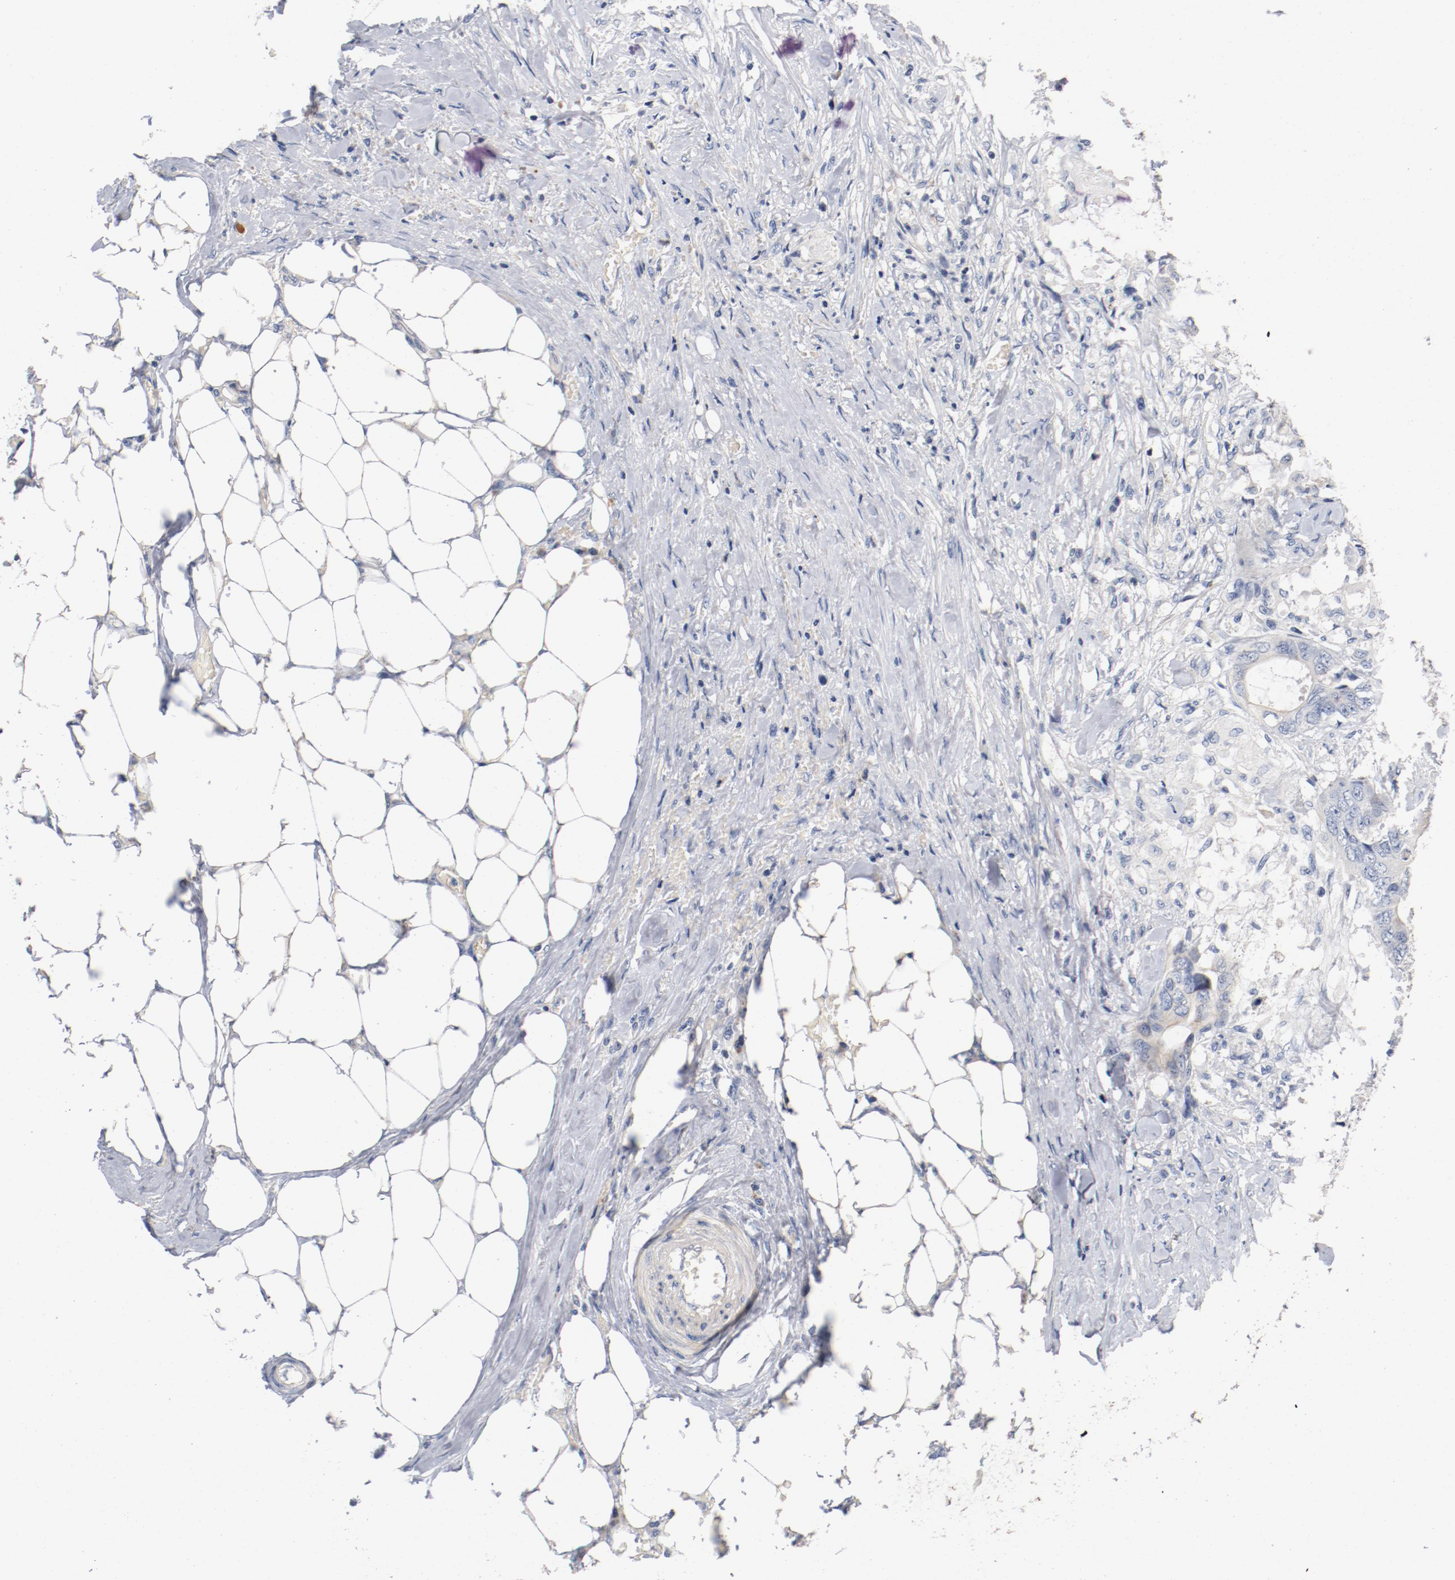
{"staining": {"intensity": "weak", "quantity": "<25%", "location": "cytoplasmic/membranous"}, "tissue": "colorectal cancer", "cell_type": "Tumor cells", "image_type": "cancer", "snomed": [{"axis": "morphology", "description": "Normal tissue, NOS"}, {"axis": "morphology", "description": "Adenocarcinoma, NOS"}, {"axis": "topography", "description": "Rectum"}, {"axis": "topography", "description": "Peripheral nerve tissue"}], "caption": "Micrograph shows no significant protein positivity in tumor cells of colorectal adenocarcinoma.", "gene": "PIM1", "patient": {"sex": "female", "age": 77}}